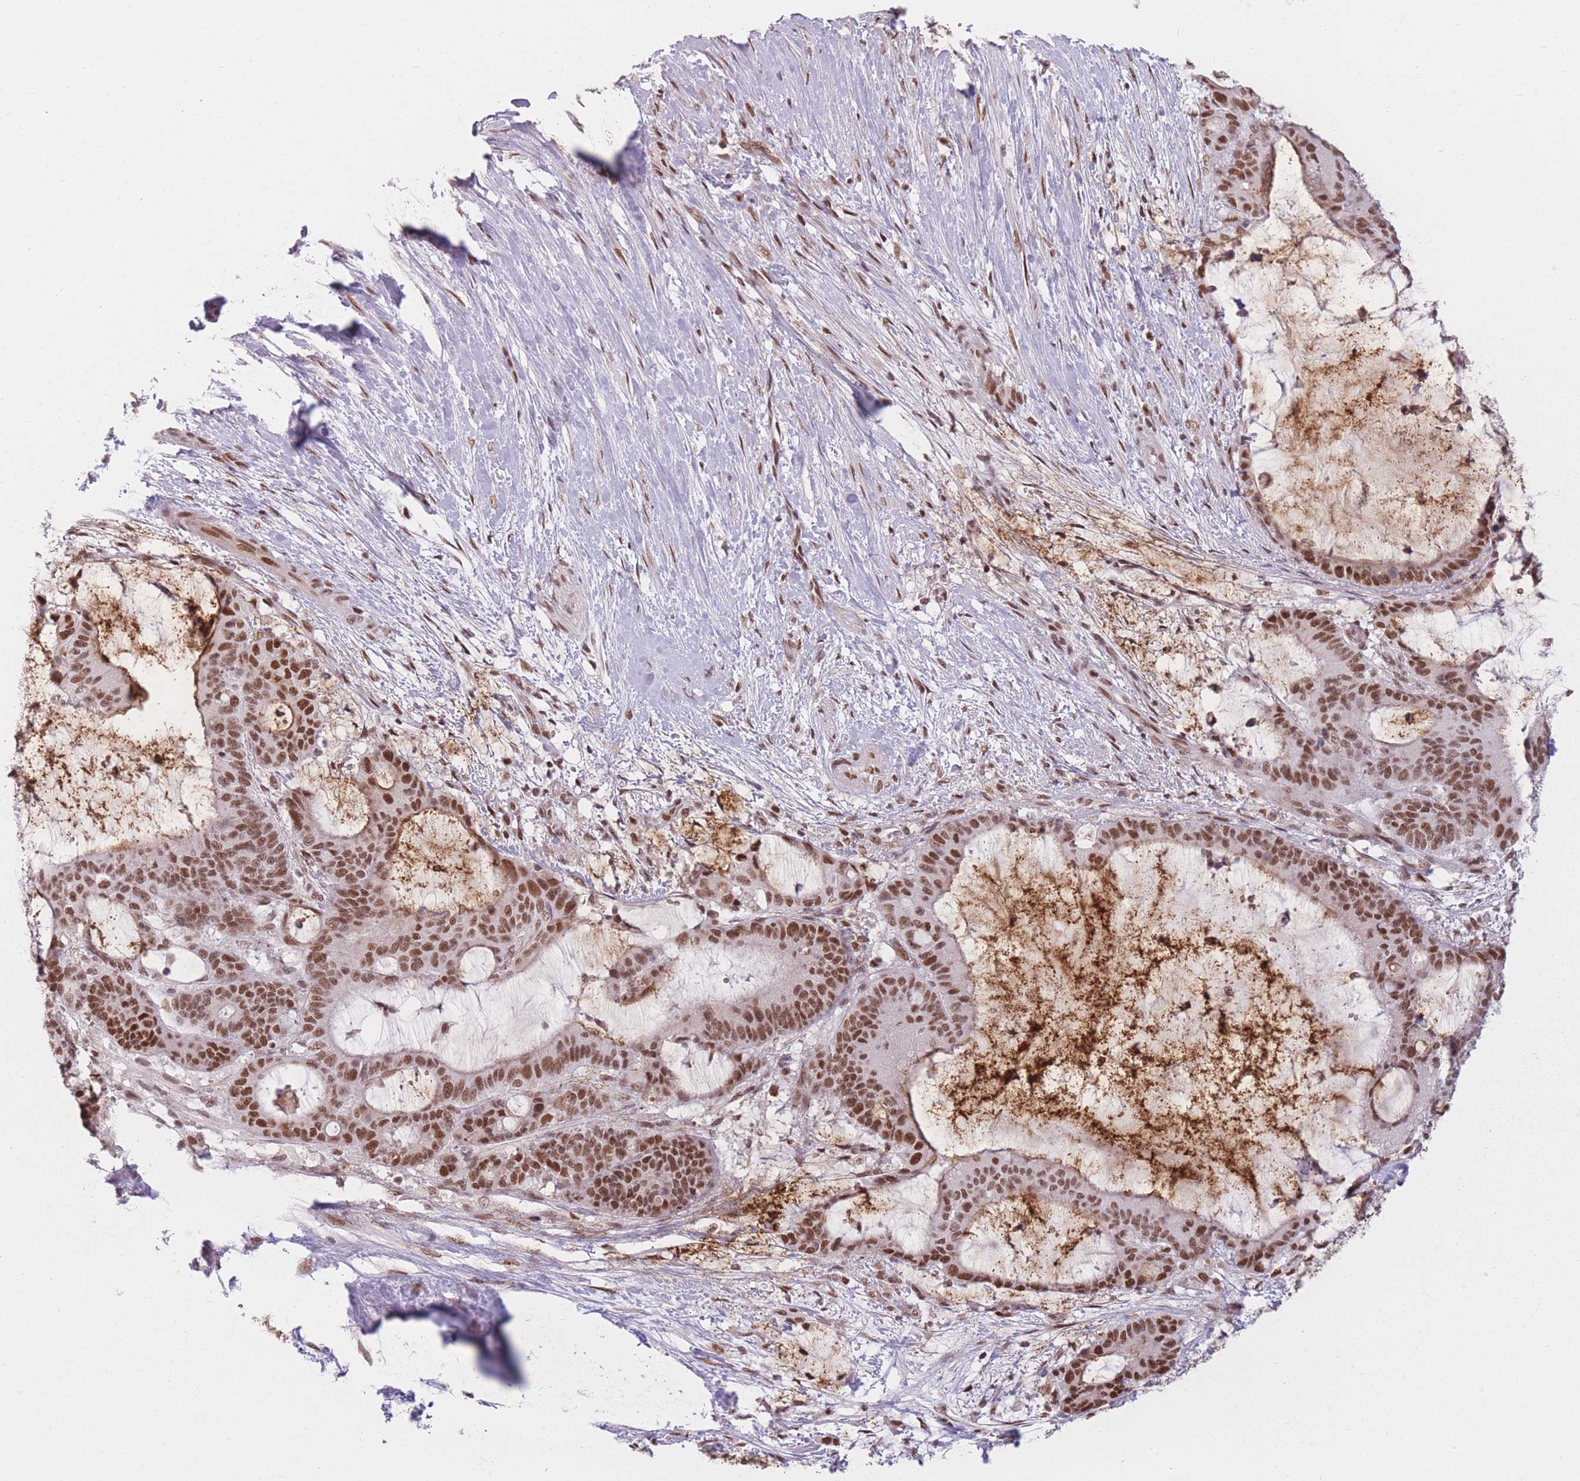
{"staining": {"intensity": "moderate", "quantity": ">75%", "location": "nuclear"}, "tissue": "liver cancer", "cell_type": "Tumor cells", "image_type": "cancer", "snomed": [{"axis": "morphology", "description": "Normal tissue, NOS"}, {"axis": "morphology", "description": "Cholangiocarcinoma"}, {"axis": "topography", "description": "Liver"}, {"axis": "topography", "description": "Peripheral nerve tissue"}], "caption": "Protein staining of cholangiocarcinoma (liver) tissue exhibits moderate nuclear positivity in approximately >75% of tumor cells. (Brightfield microscopy of DAB IHC at high magnification).", "gene": "SUPT6H", "patient": {"sex": "female", "age": 73}}